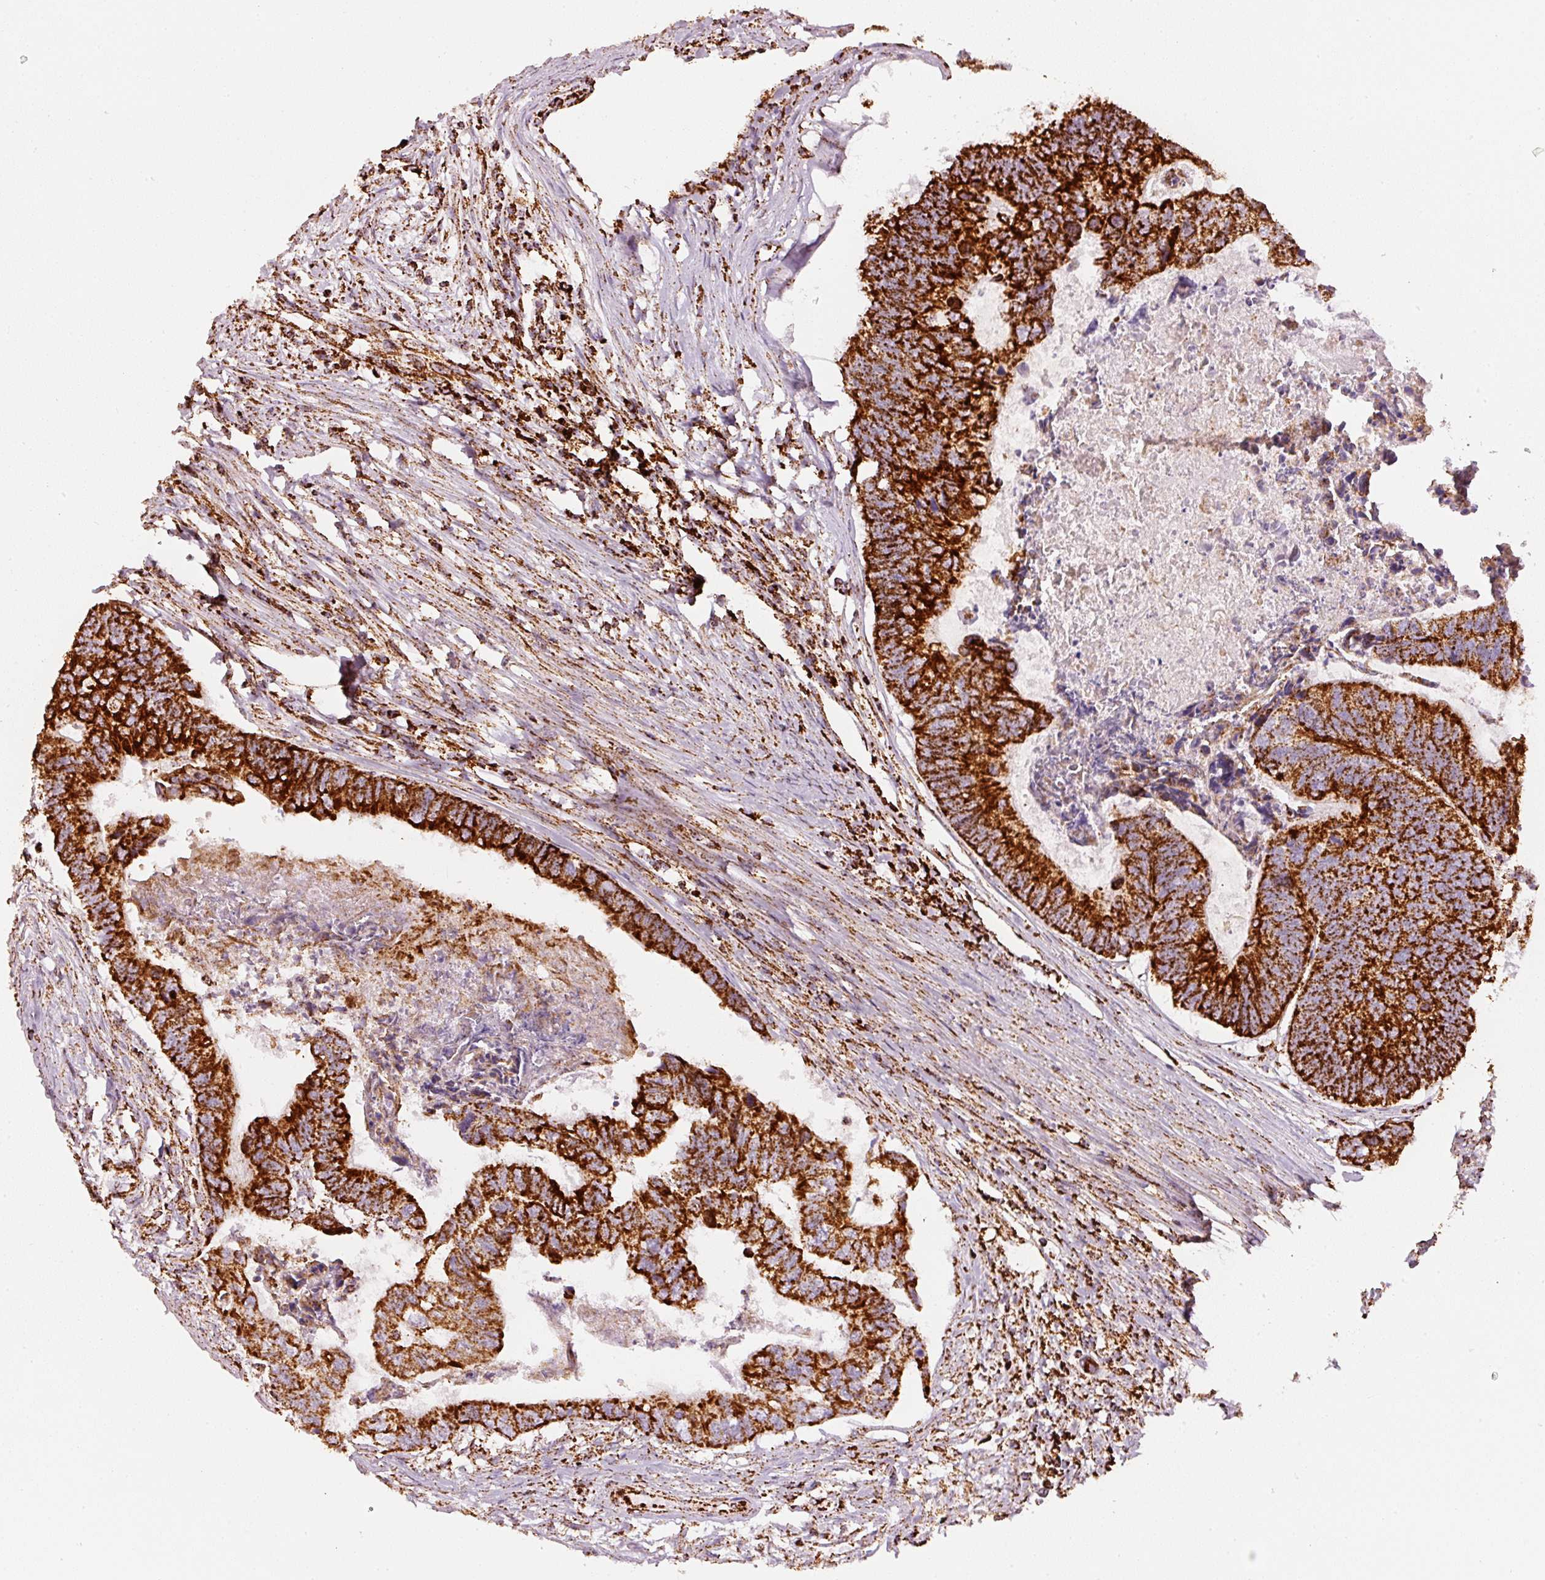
{"staining": {"intensity": "strong", "quantity": ">75%", "location": "cytoplasmic/membranous"}, "tissue": "colorectal cancer", "cell_type": "Tumor cells", "image_type": "cancer", "snomed": [{"axis": "morphology", "description": "Adenocarcinoma, NOS"}, {"axis": "topography", "description": "Colon"}], "caption": "Colorectal cancer (adenocarcinoma) stained with DAB immunohistochemistry (IHC) shows high levels of strong cytoplasmic/membranous expression in approximately >75% of tumor cells. The staining was performed using DAB (3,3'-diaminobenzidine), with brown indicating positive protein expression. Nuclei are stained blue with hematoxylin.", "gene": "UQCRC1", "patient": {"sex": "female", "age": 67}}